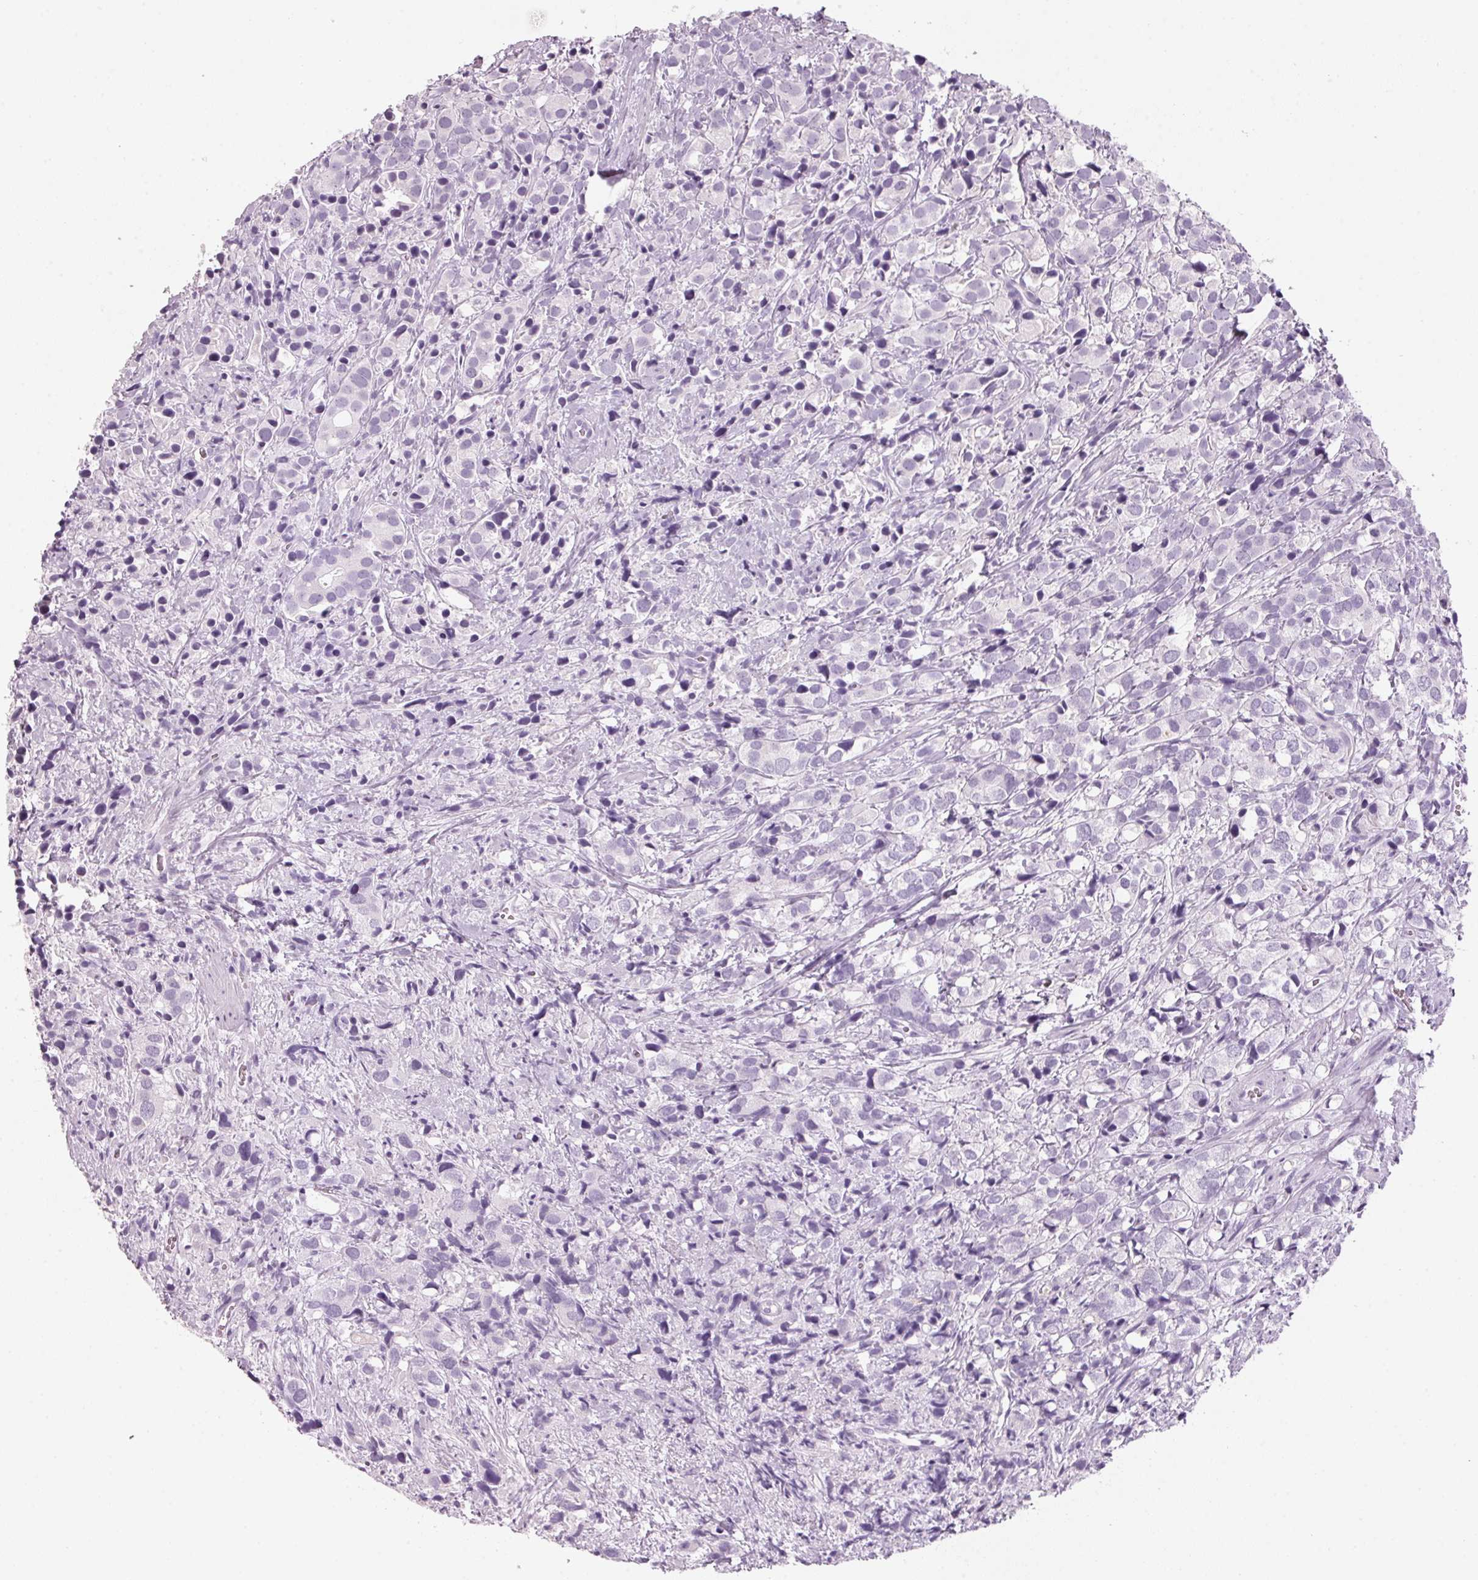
{"staining": {"intensity": "negative", "quantity": "none", "location": "none"}, "tissue": "prostate cancer", "cell_type": "Tumor cells", "image_type": "cancer", "snomed": [{"axis": "morphology", "description": "Adenocarcinoma, High grade"}, {"axis": "topography", "description": "Prostate"}], "caption": "A histopathology image of high-grade adenocarcinoma (prostate) stained for a protein demonstrates no brown staining in tumor cells. The staining was performed using DAB to visualize the protein expression in brown, while the nuclei were stained in blue with hematoxylin (Magnification: 20x).", "gene": "ADAM20", "patient": {"sex": "male", "age": 86}}